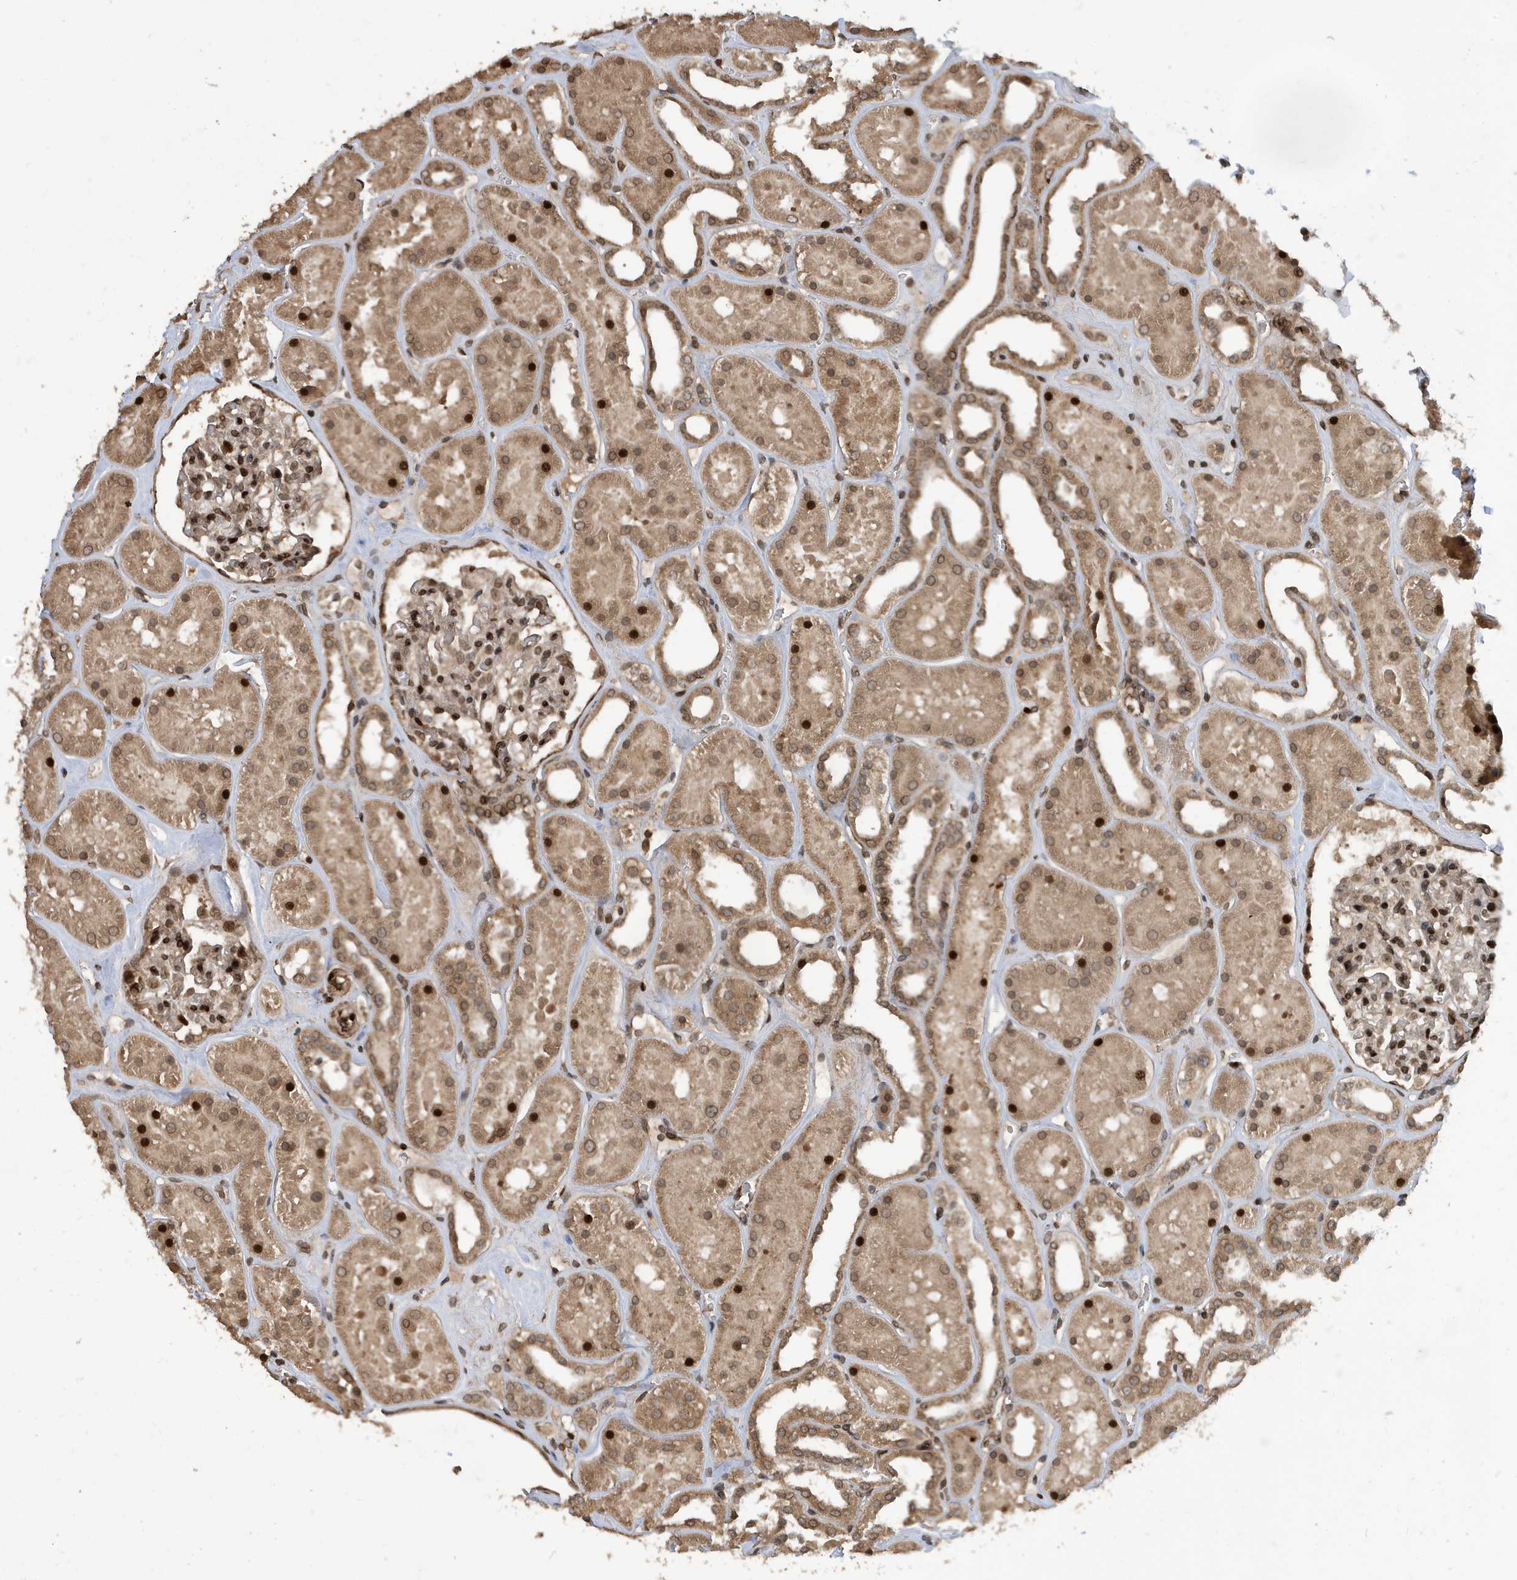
{"staining": {"intensity": "strong", "quantity": ">75%", "location": "nuclear"}, "tissue": "kidney", "cell_type": "Cells in glomeruli", "image_type": "normal", "snomed": [{"axis": "morphology", "description": "Normal tissue, NOS"}, {"axis": "topography", "description": "Kidney"}], "caption": "Kidney stained for a protein (brown) shows strong nuclear positive positivity in approximately >75% of cells in glomeruli.", "gene": "DUSP18", "patient": {"sex": "female", "age": 41}}